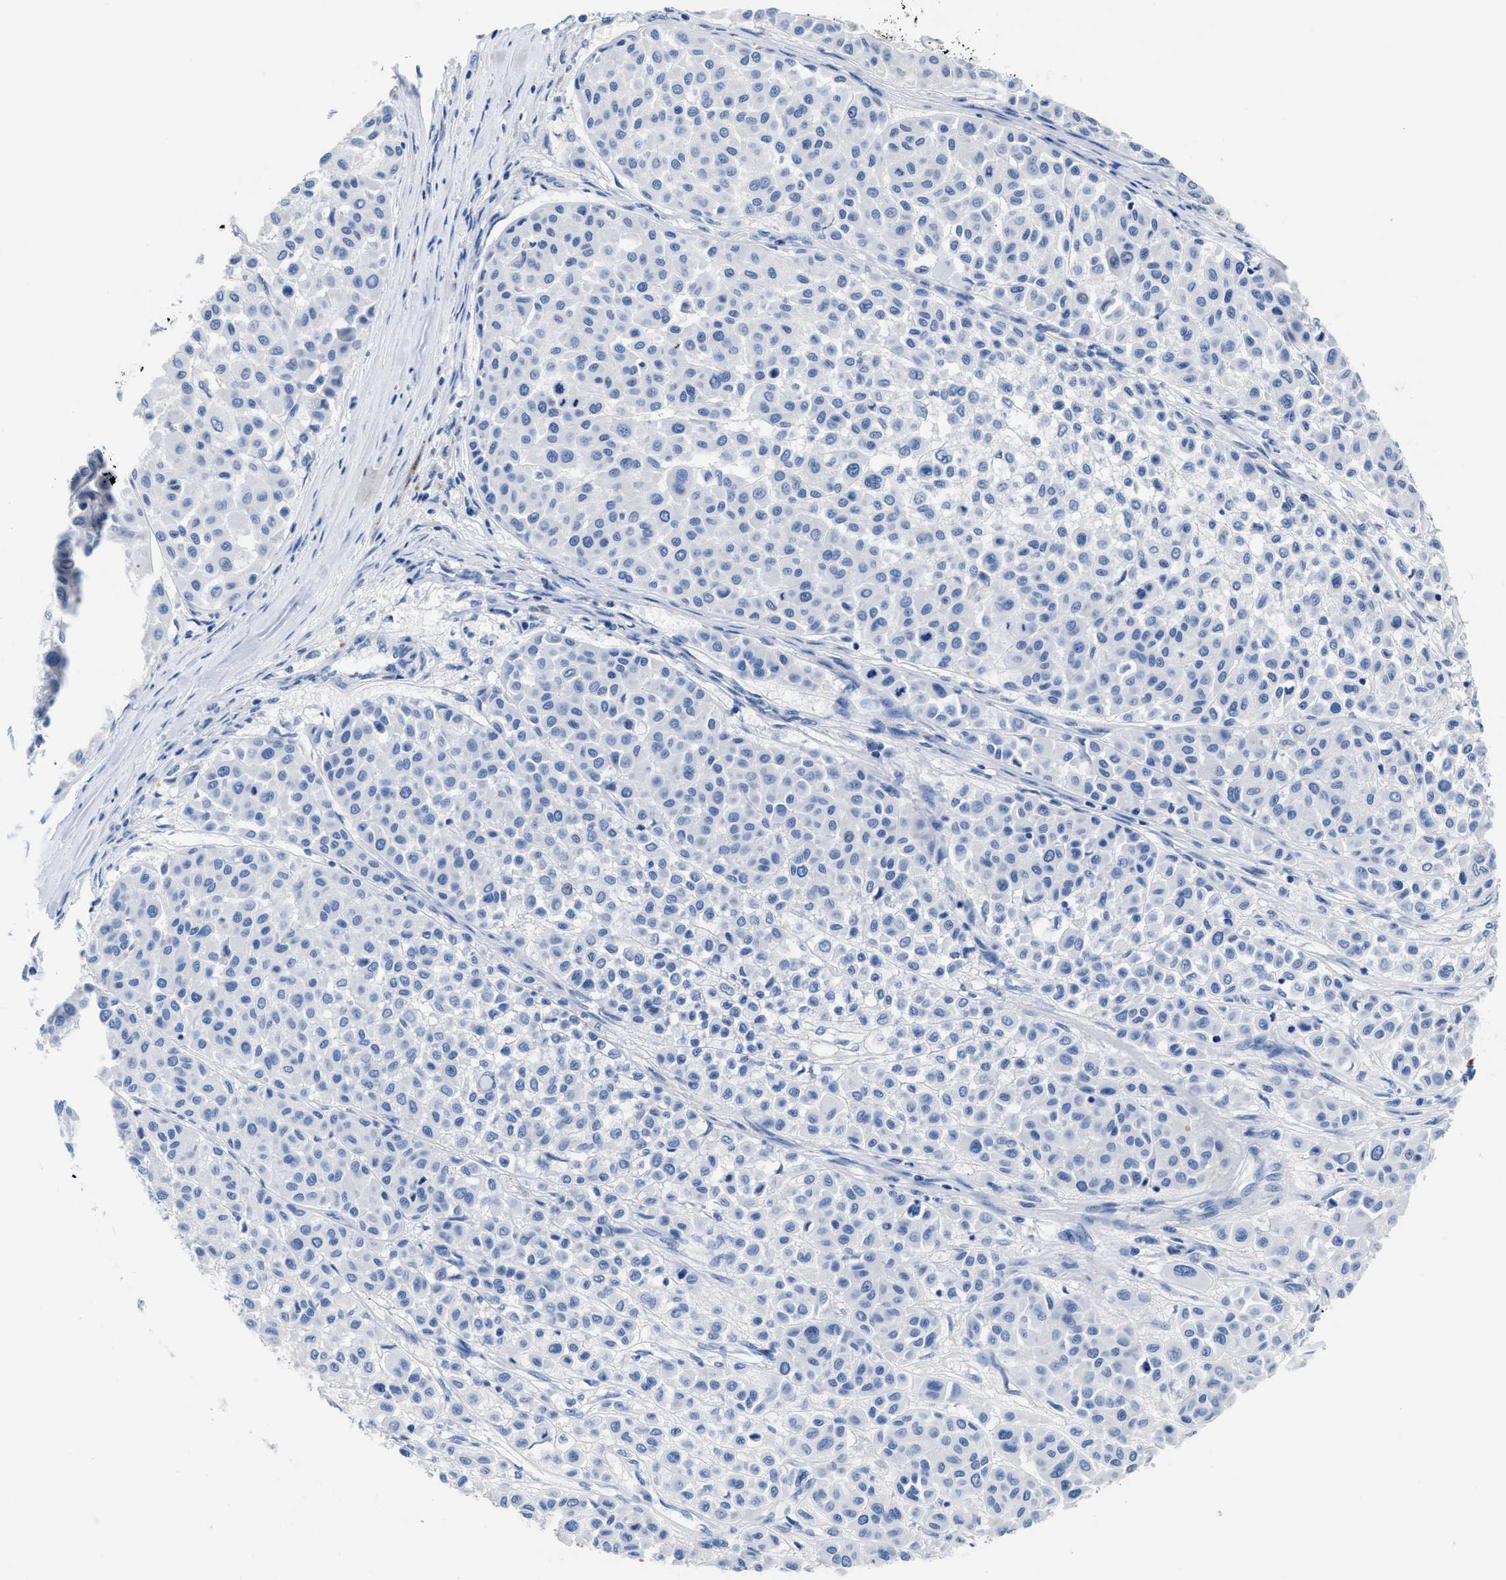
{"staining": {"intensity": "negative", "quantity": "none", "location": "none"}, "tissue": "melanoma", "cell_type": "Tumor cells", "image_type": "cancer", "snomed": [{"axis": "morphology", "description": "Malignant melanoma, Metastatic site"}, {"axis": "topography", "description": "Soft tissue"}], "caption": "Immunohistochemistry micrograph of neoplastic tissue: malignant melanoma (metastatic site) stained with DAB shows no significant protein staining in tumor cells.", "gene": "SLFN13", "patient": {"sex": "male", "age": 41}}